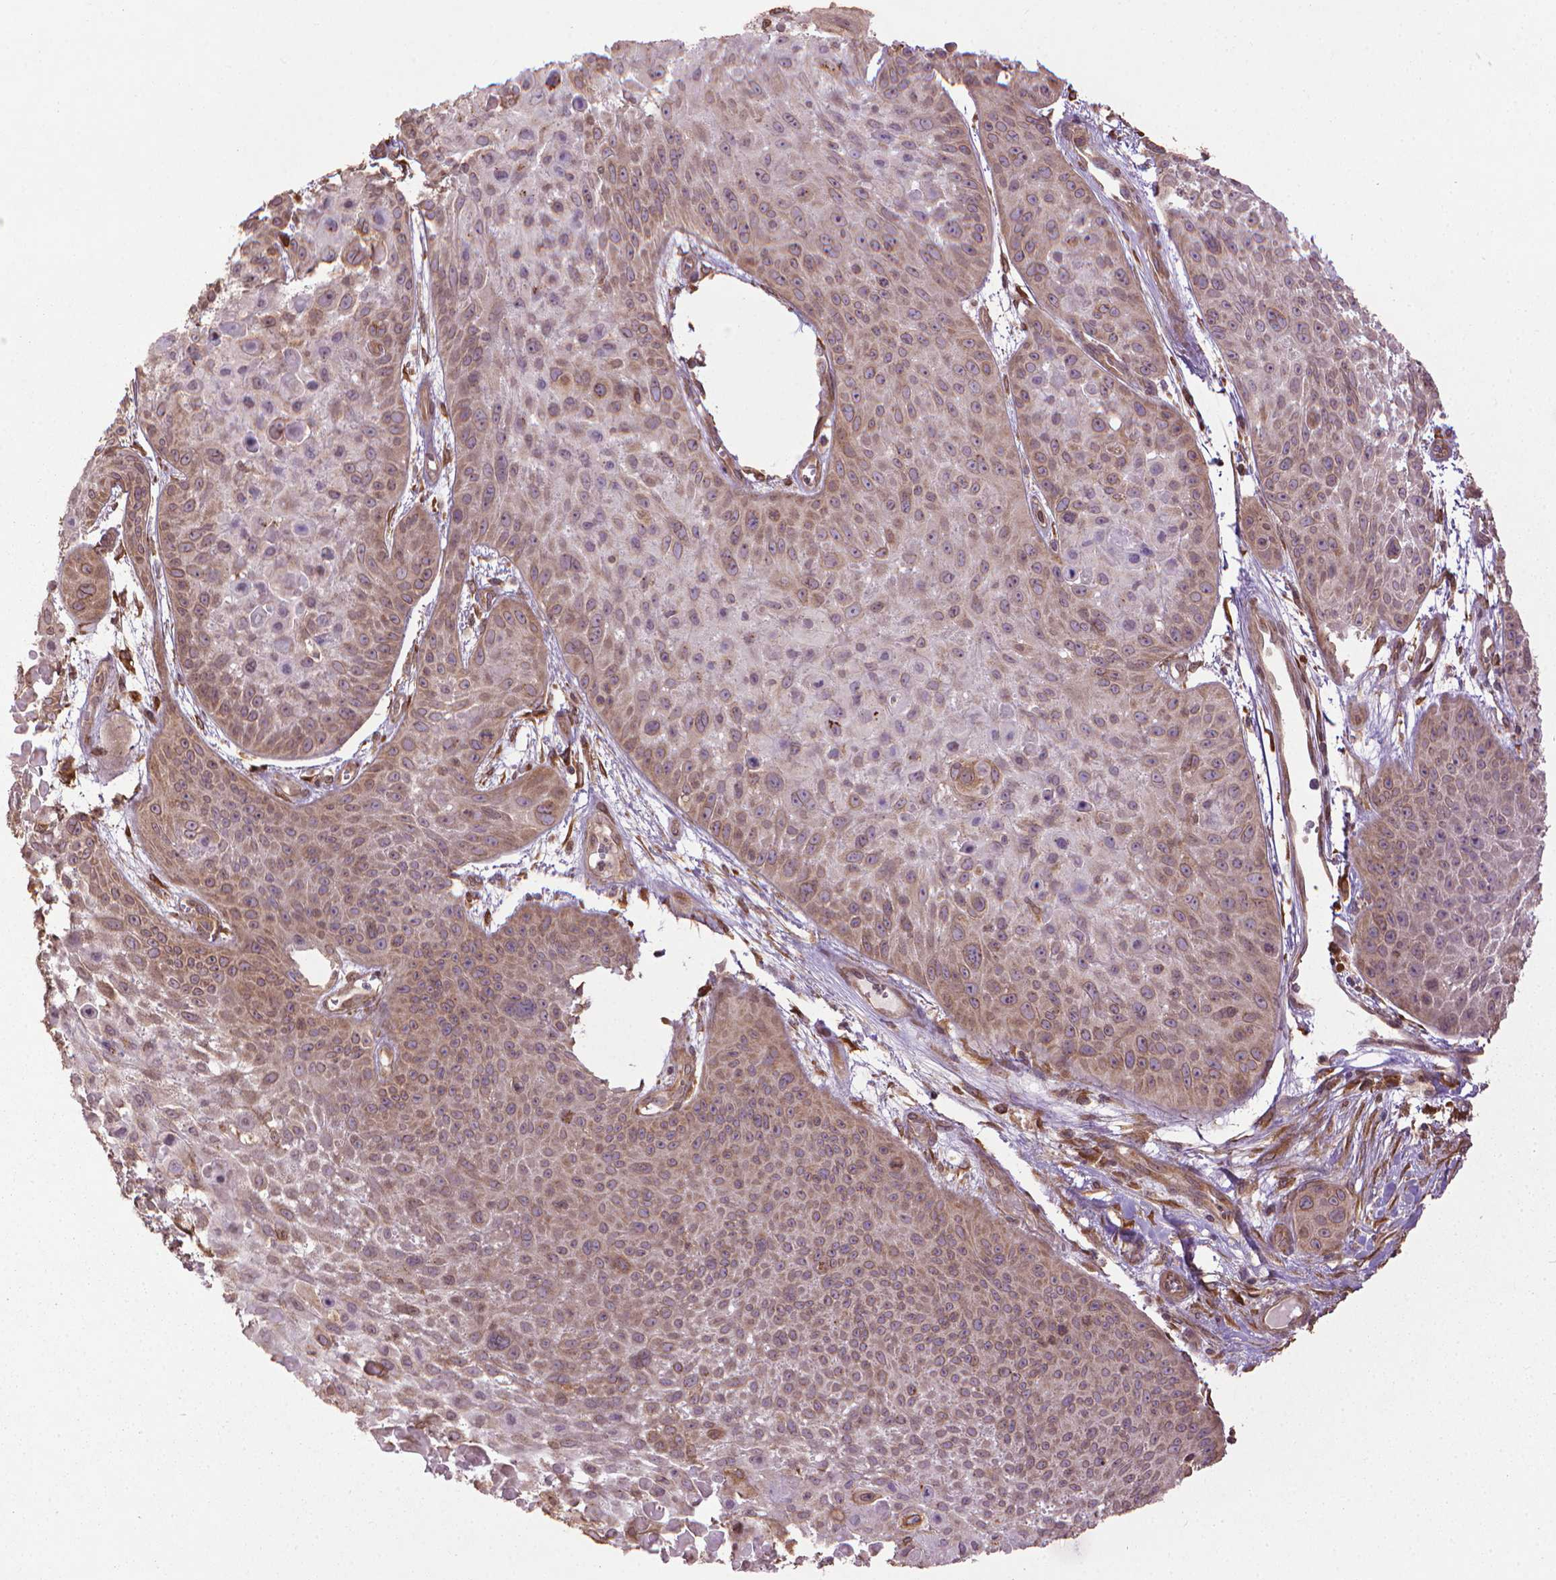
{"staining": {"intensity": "moderate", "quantity": ">75%", "location": "cytoplasmic/membranous"}, "tissue": "skin cancer", "cell_type": "Tumor cells", "image_type": "cancer", "snomed": [{"axis": "morphology", "description": "Squamous cell carcinoma, NOS"}, {"axis": "topography", "description": "Skin"}, {"axis": "topography", "description": "Anal"}], "caption": "Immunohistochemical staining of skin cancer reveals moderate cytoplasmic/membranous protein positivity in about >75% of tumor cells.", "gene": "GAS1", "patient": {"sex": "female", "age": 75}}